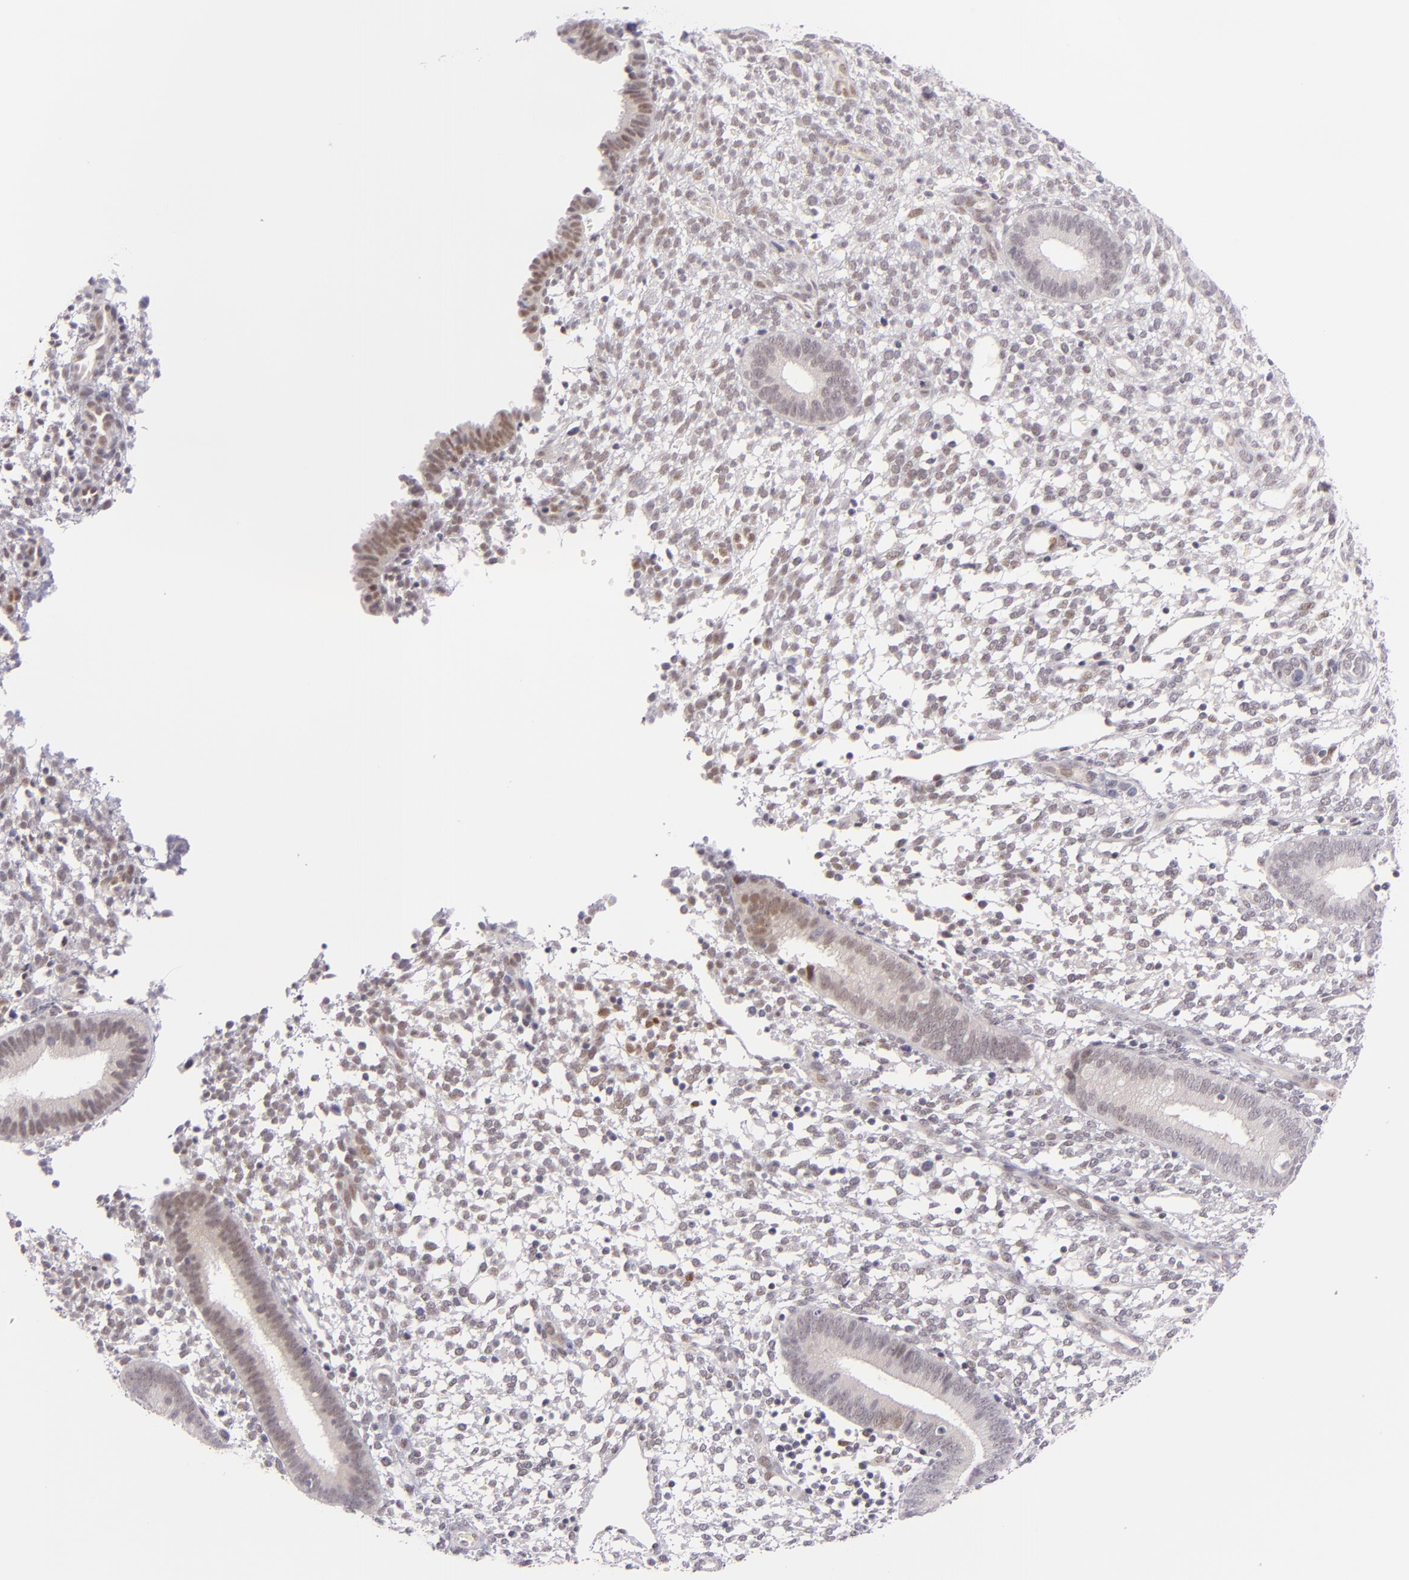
{"staining": {"intensity": "negative", "quantity": "none", "location": "none"}, "tissue": "endometrium", "cell_type": "Cells in endometrial stroma", "image_type": "normal", "snomed": [{"axis": "morphology", "description": "Normal tissue, NOS"}, {"axis": "topography", "description": "Endometrium"}], "caption": "A high-resolution histopathology image shows immunohistochemistry (IHC) staining of benign endometrium, which exhibits no significant expression in cells in endometrial stroma.", "gene": "BCL3", "patient": {"sex": "female", "age": 35}}